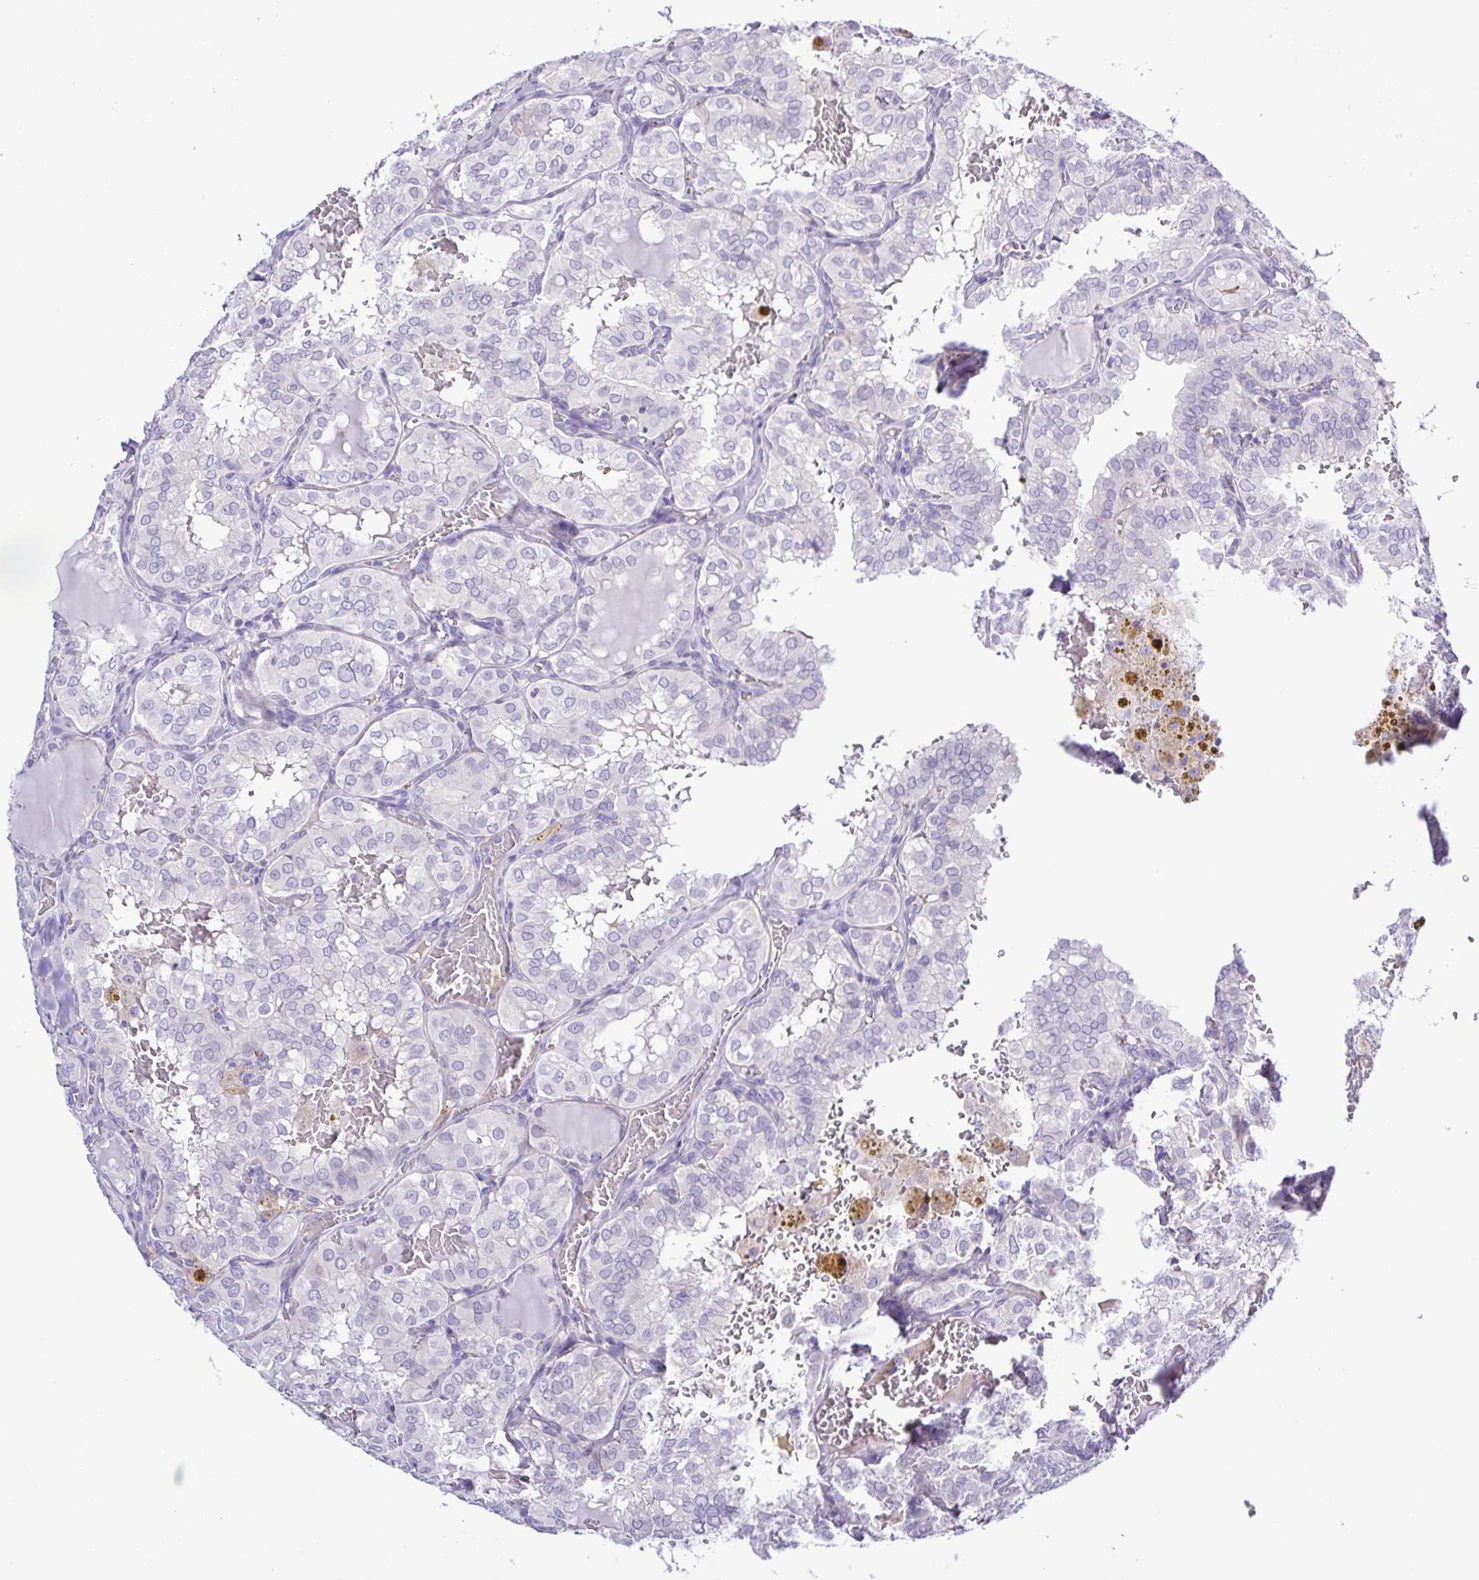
{"staining": {"intensity": "negative", "quantity": "none", "location": "none"}, "tissue": "thyroid cancer", "cell_type": "Tumor cells", "image_type": "cancer", "snomed": [{"axis": "morphology", "description": "Papillary adenocarcinoma, NOS"}, {"axis": "topography", "description": "Thyroid gland"}], "caption": "Tumor cells are negative for protein expression in human thyroid cancer (papillary adenocarcinoma). (IHC, brightfield microscopy, high magnification).", "gene": "GABBR2", "patient": {"sex": "male", "age": 20}}